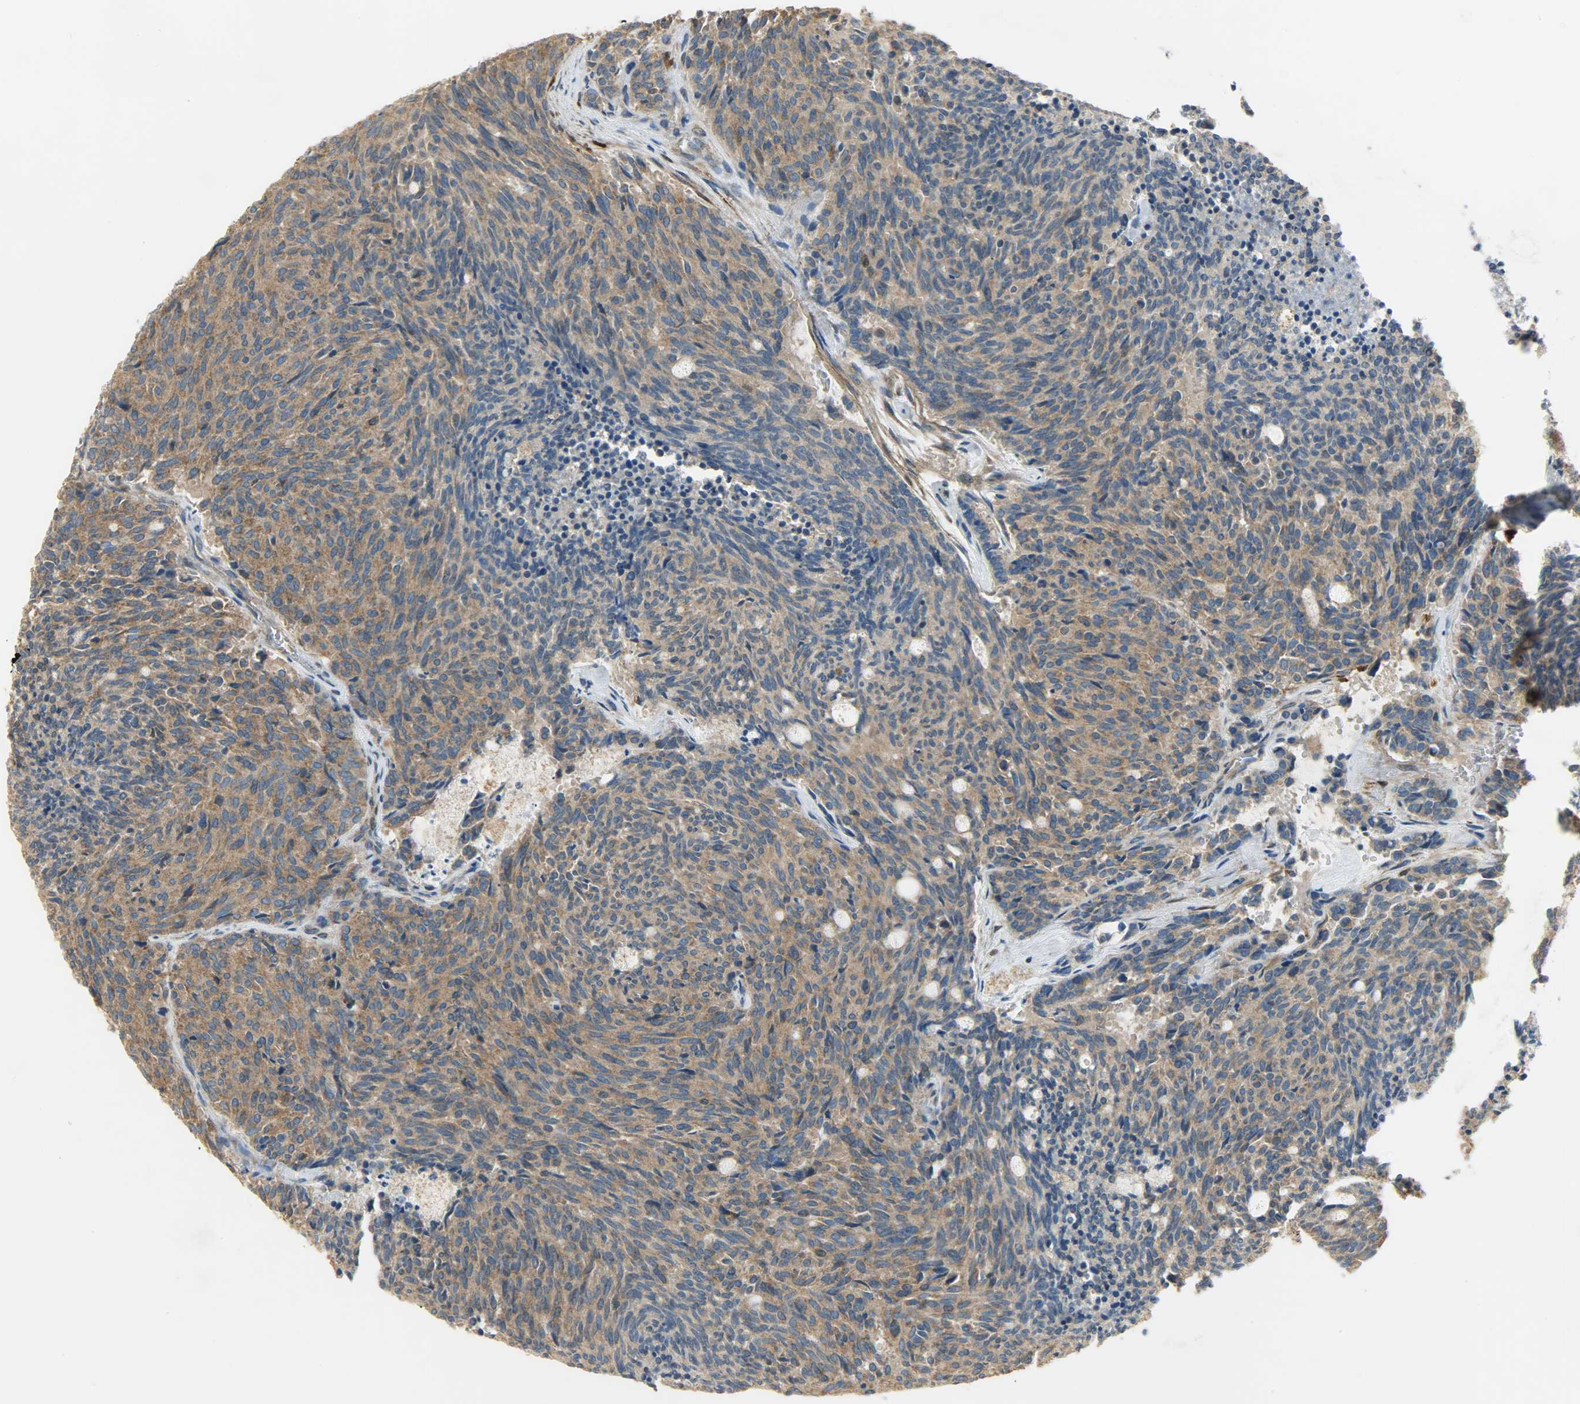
{"staining": {"intensity": "moderate", "quantity": ">75%", "location": "cytoplasmic/membranous"}, "tissue": "carcinoid", "cell_type": "Tumor cells", "image_type": "cancer", "snomed": [{"axis": "morphology", "description": "Carcinoid, malignant, NOS"}, {"axis": "topography", "description": "Pancreas"}], "caption": "Carcinoid stained for a protein (brown) shows moderate cytoplasmic/membranous positive staining in approximately >75% of tumor cells.", "gene": "C1orf198", "patient": {"sex": "female", "age": 54}}